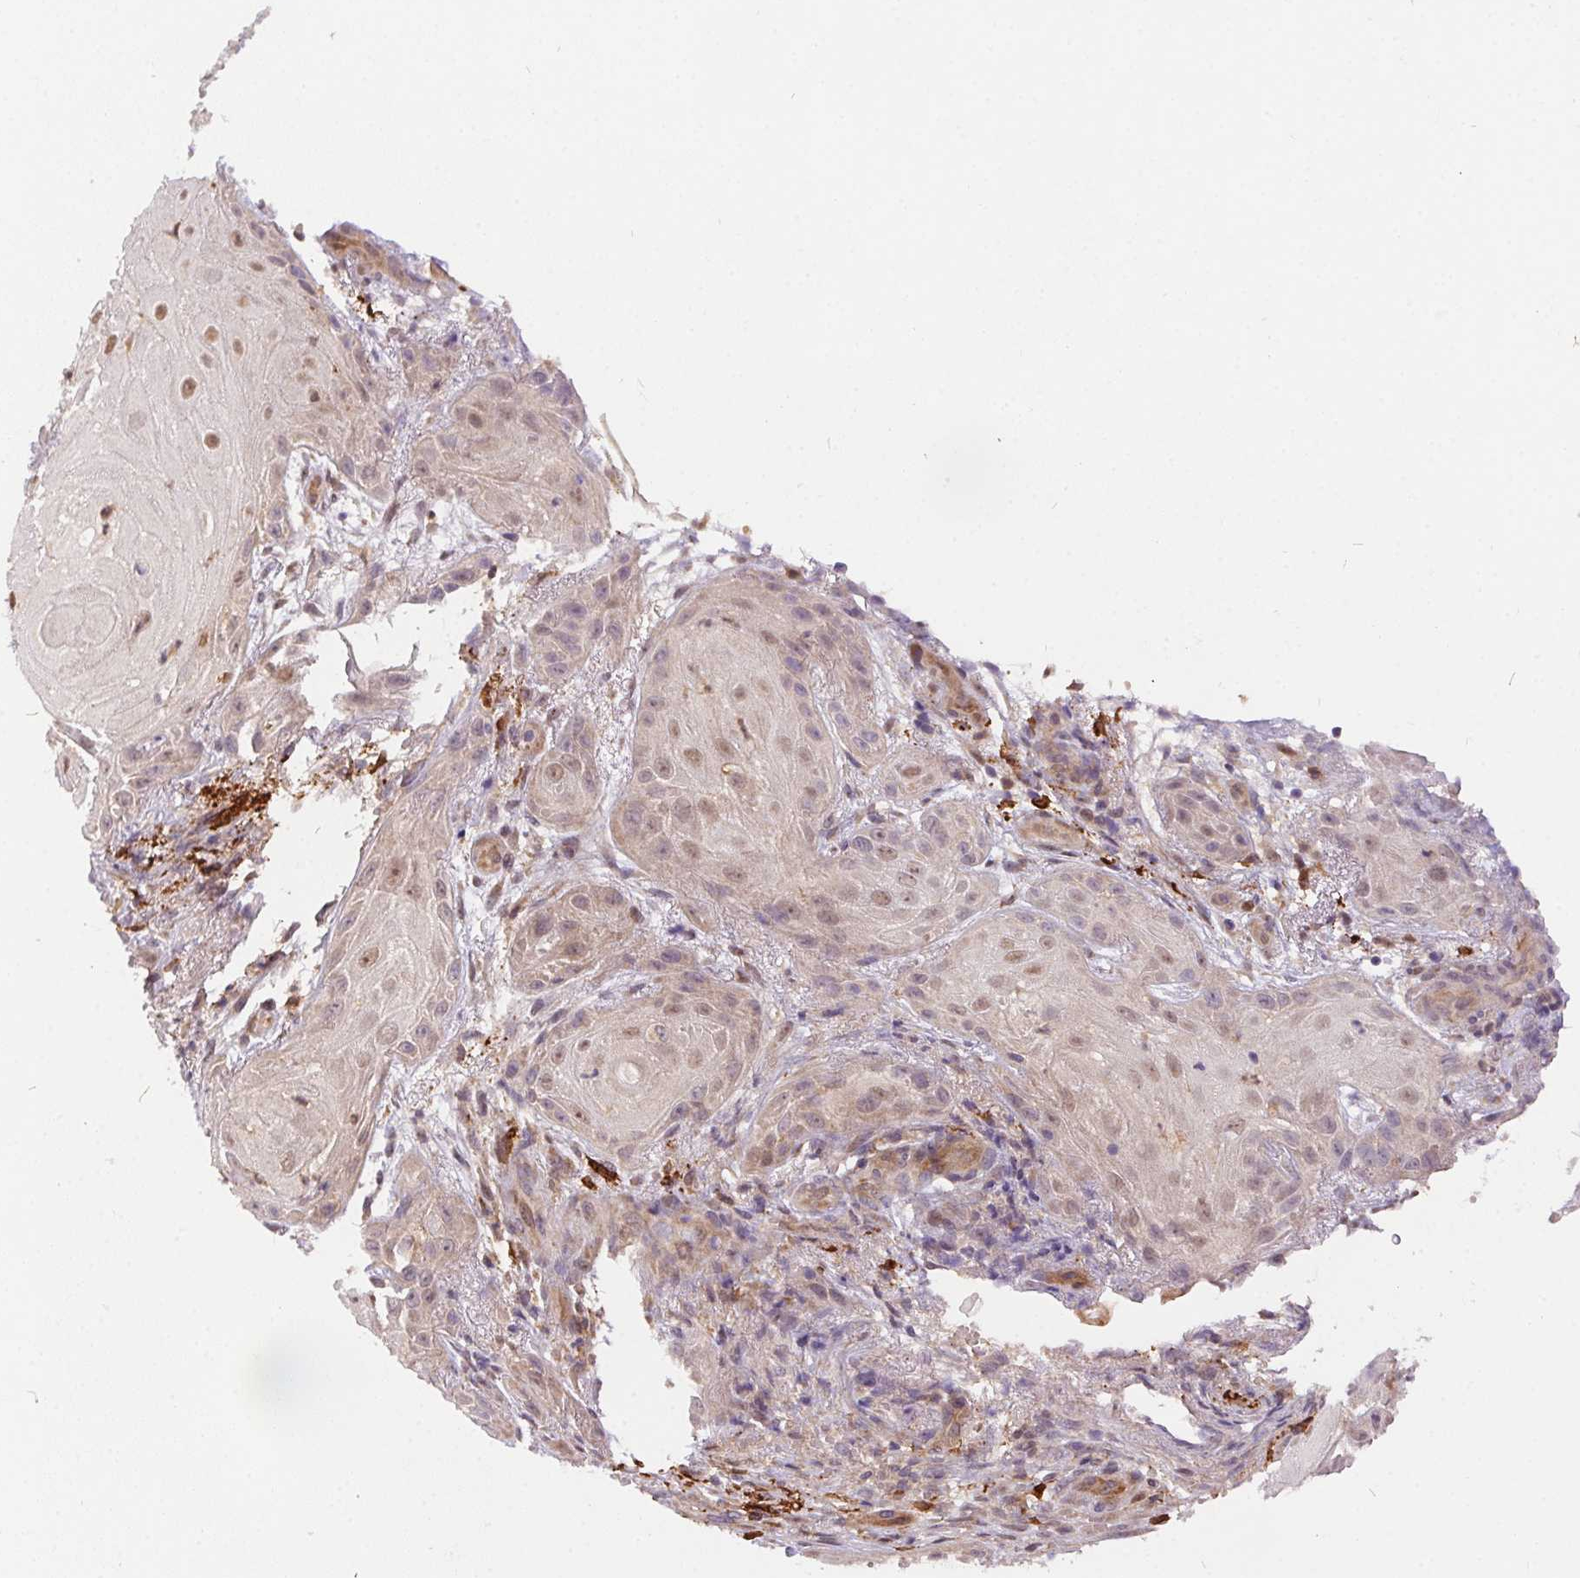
{"staining": {"intensity": "weak", "quantity": "25%-75%", "location": "nuclear"}, "tissue": "skin cancer", "cell_type": "Tumor cells", "image_type": "cancer", "snomed": [{"axis": "morphology", "description": "Squamous cell carcinoma, NOS"}, {"axis": "topography", "description": "Skin"}], "caption": "This histopathology image displays immunohistochemistry (IHC) staining of human skin squamous cell carcinoma, with low weak nuclear expression in approximately 25%-75% of tumor cells.", "gene": "NUDT16", "patient": {"sex": "male", "age": 62}}